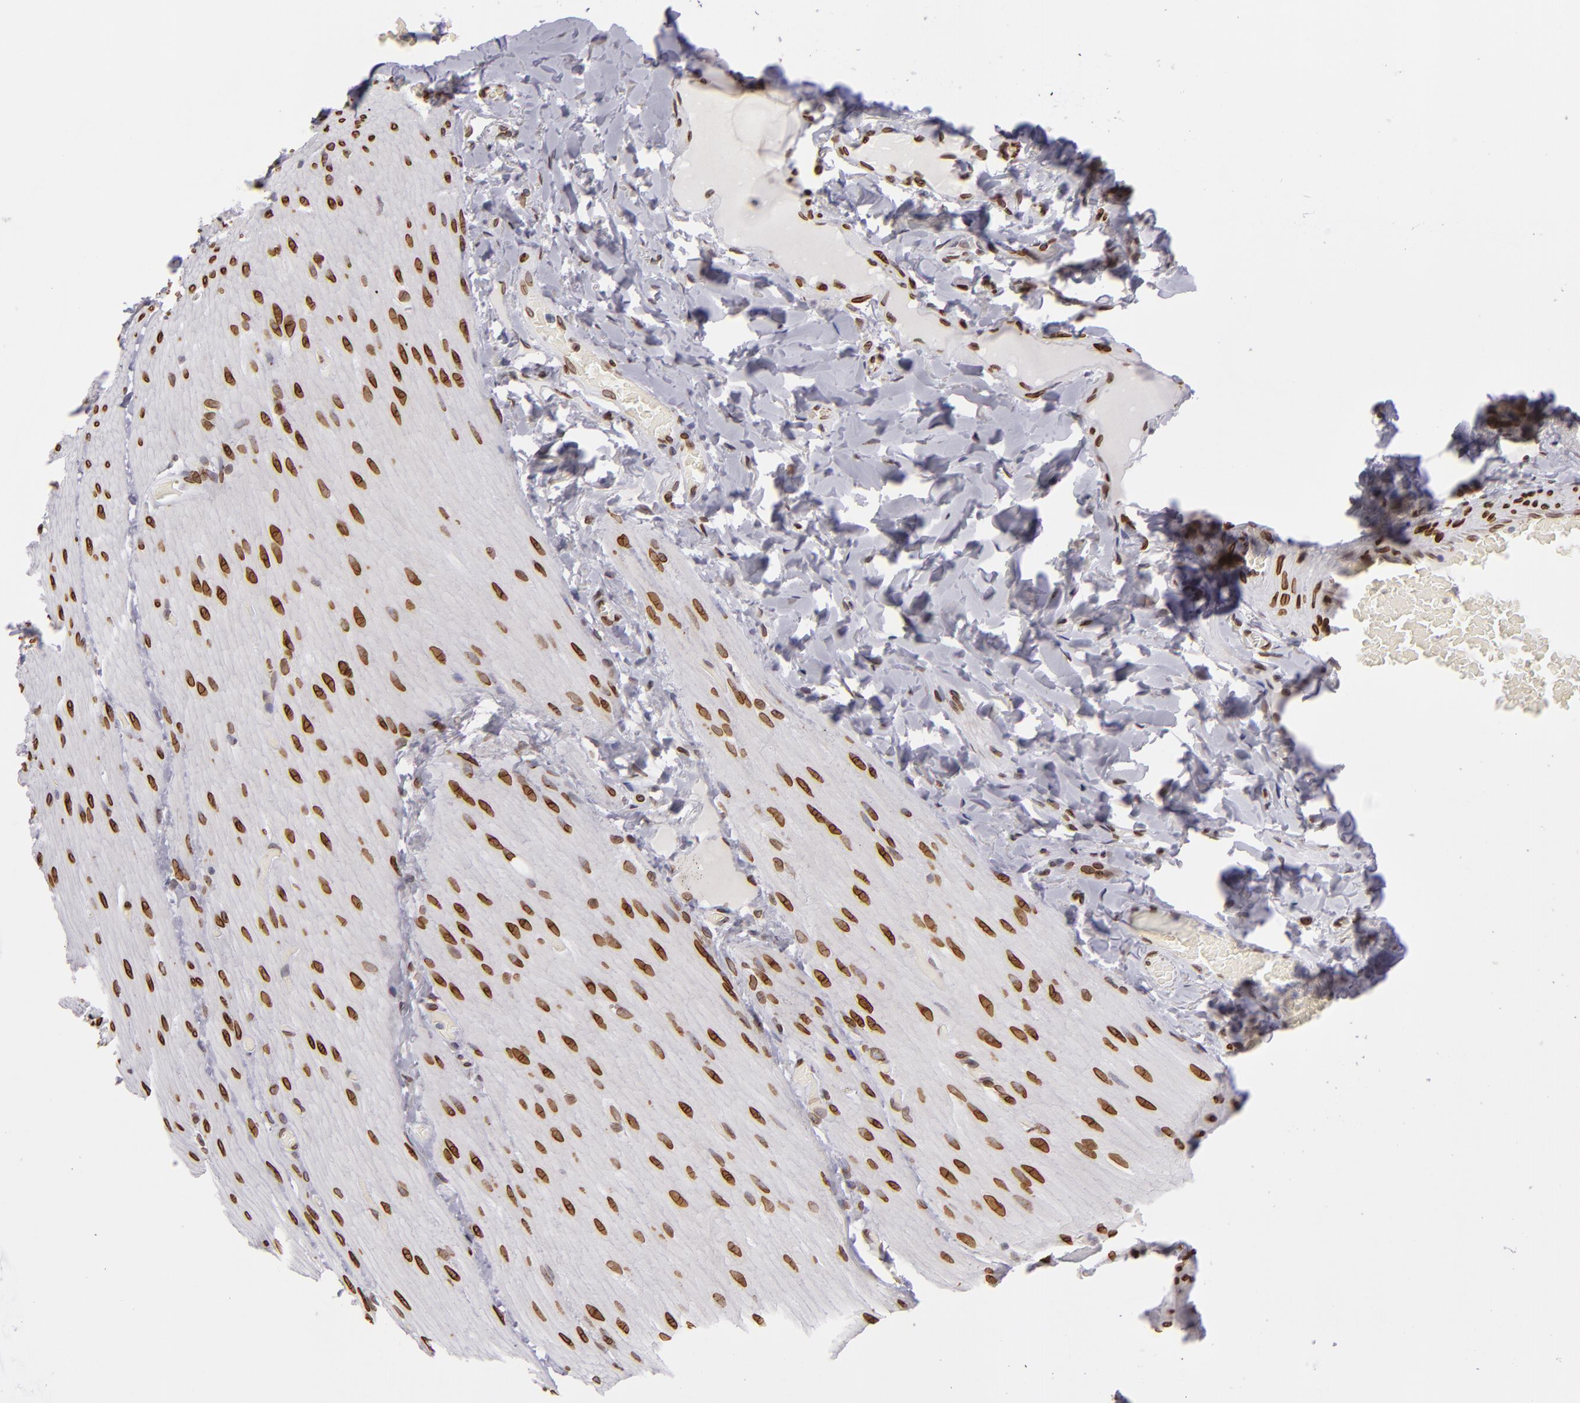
{"staining": {"intensity": "moderate", "quantity": ">75%", "location": "nuclear"}, "tissue": "duodenum", "cell_type": "Glandular cells", "image_type": "normal", "snomed": [{"axis": "morphology", "description": "Normal tissue, NOS"}, {"axis": "topography", "description": "Duodenum"}], "caption": "Duodenum stained with a brown dye reveals moderate nuclear positive staining in about >75% of glandular cells.", "gene": "EMD", "patient": {"sex": "male", "age": 66}}